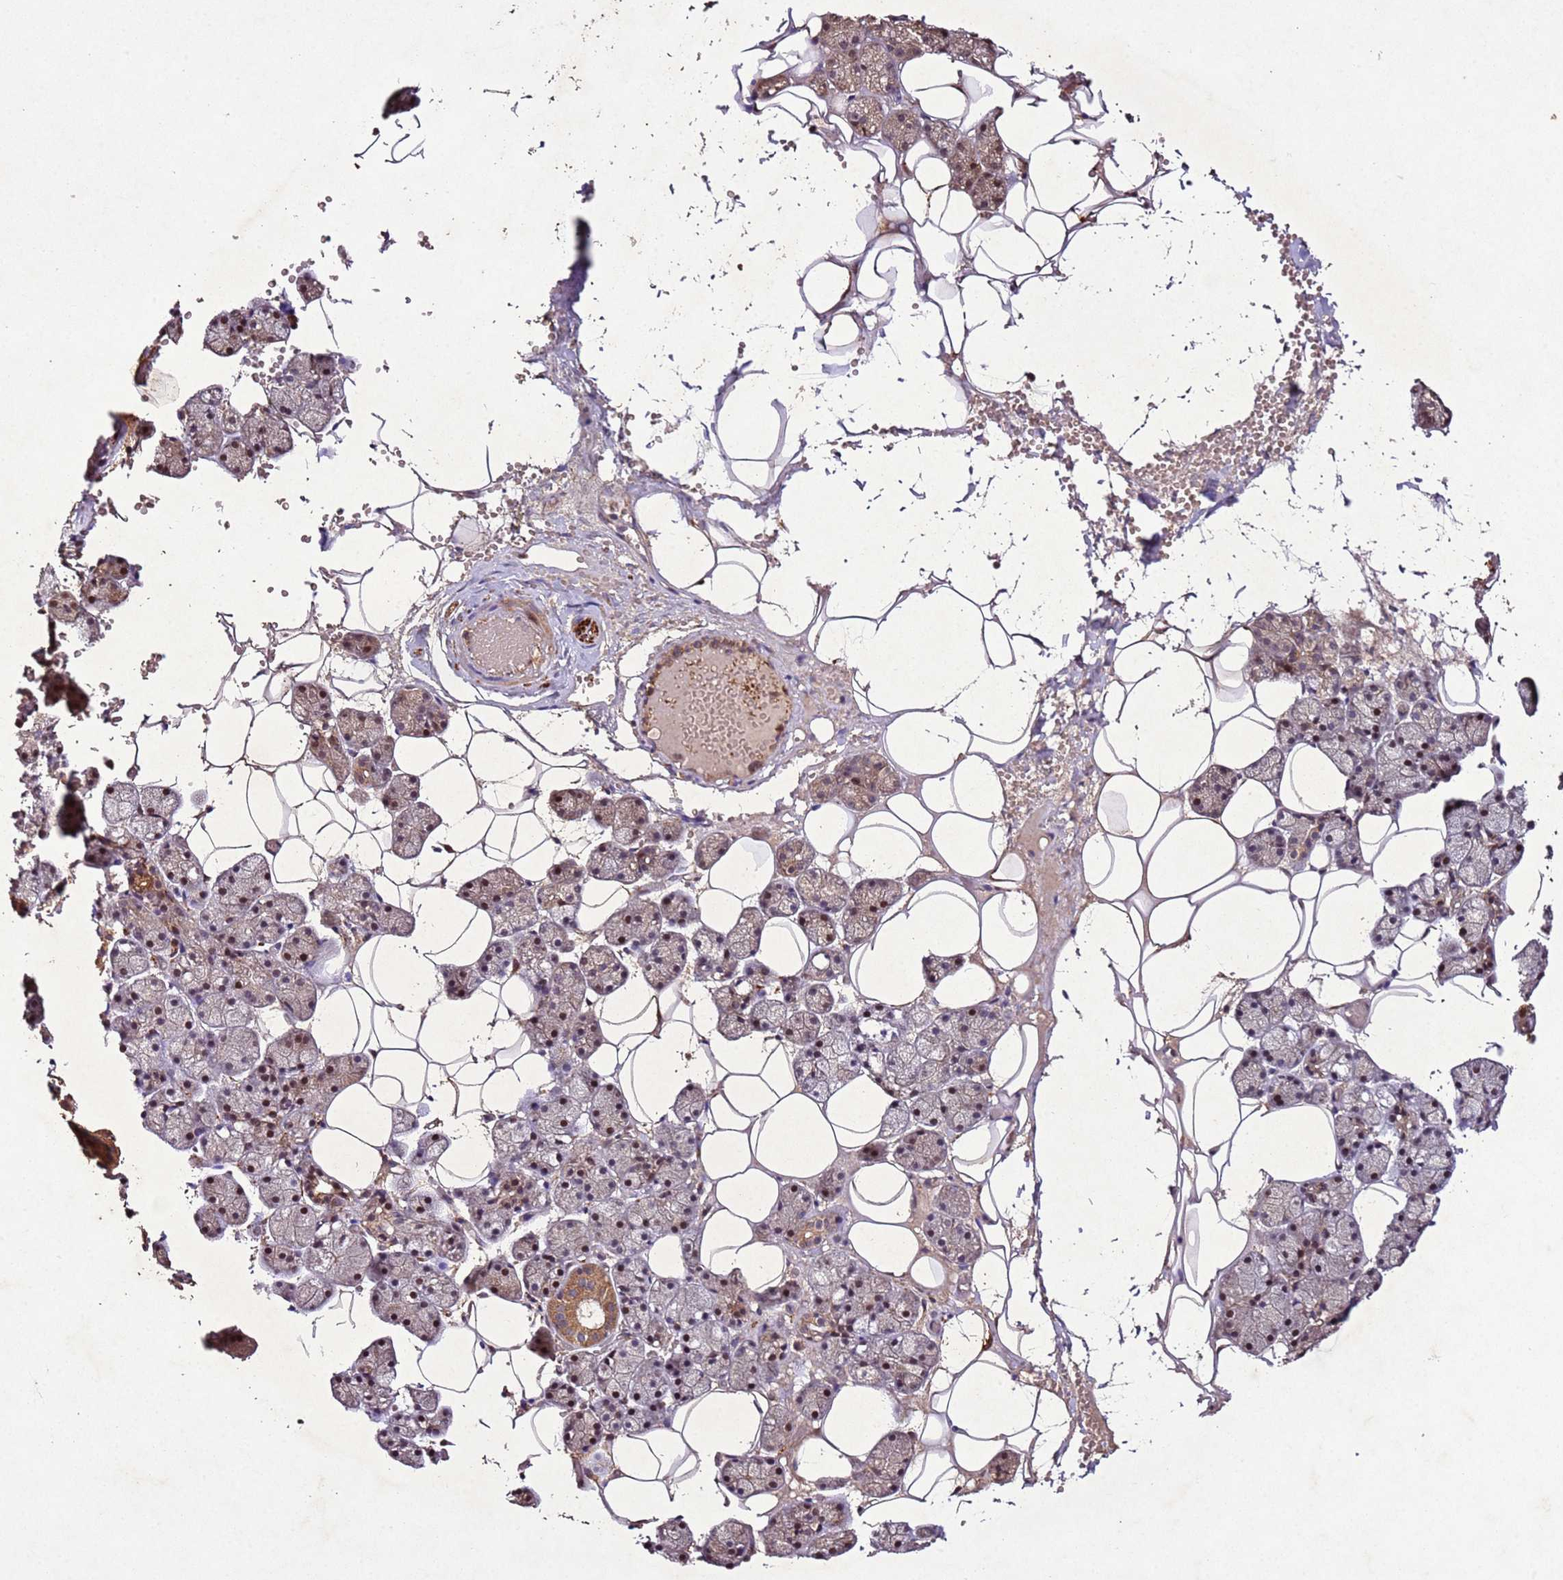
{"staining": {"intensity": "moderate", "quantity": "<25%", "location": "cytoplasmic/membranous"}, "tissue": "salivary gland", "cell_type": "Glandular cells", "image_type": "normal", "snomed": [{"axis": "morphology", "description": "Normal tissue, NOS"}, {"axis": "topography", "description": "Salivary gland"}], "caption": "Moderate cytoplasmic/membranous positivity is seen in approximately <25% of glandular cells in unremarkable salivary gland.", "gene": "PTMA", "patient": {"sex": "female", "age": 33}}